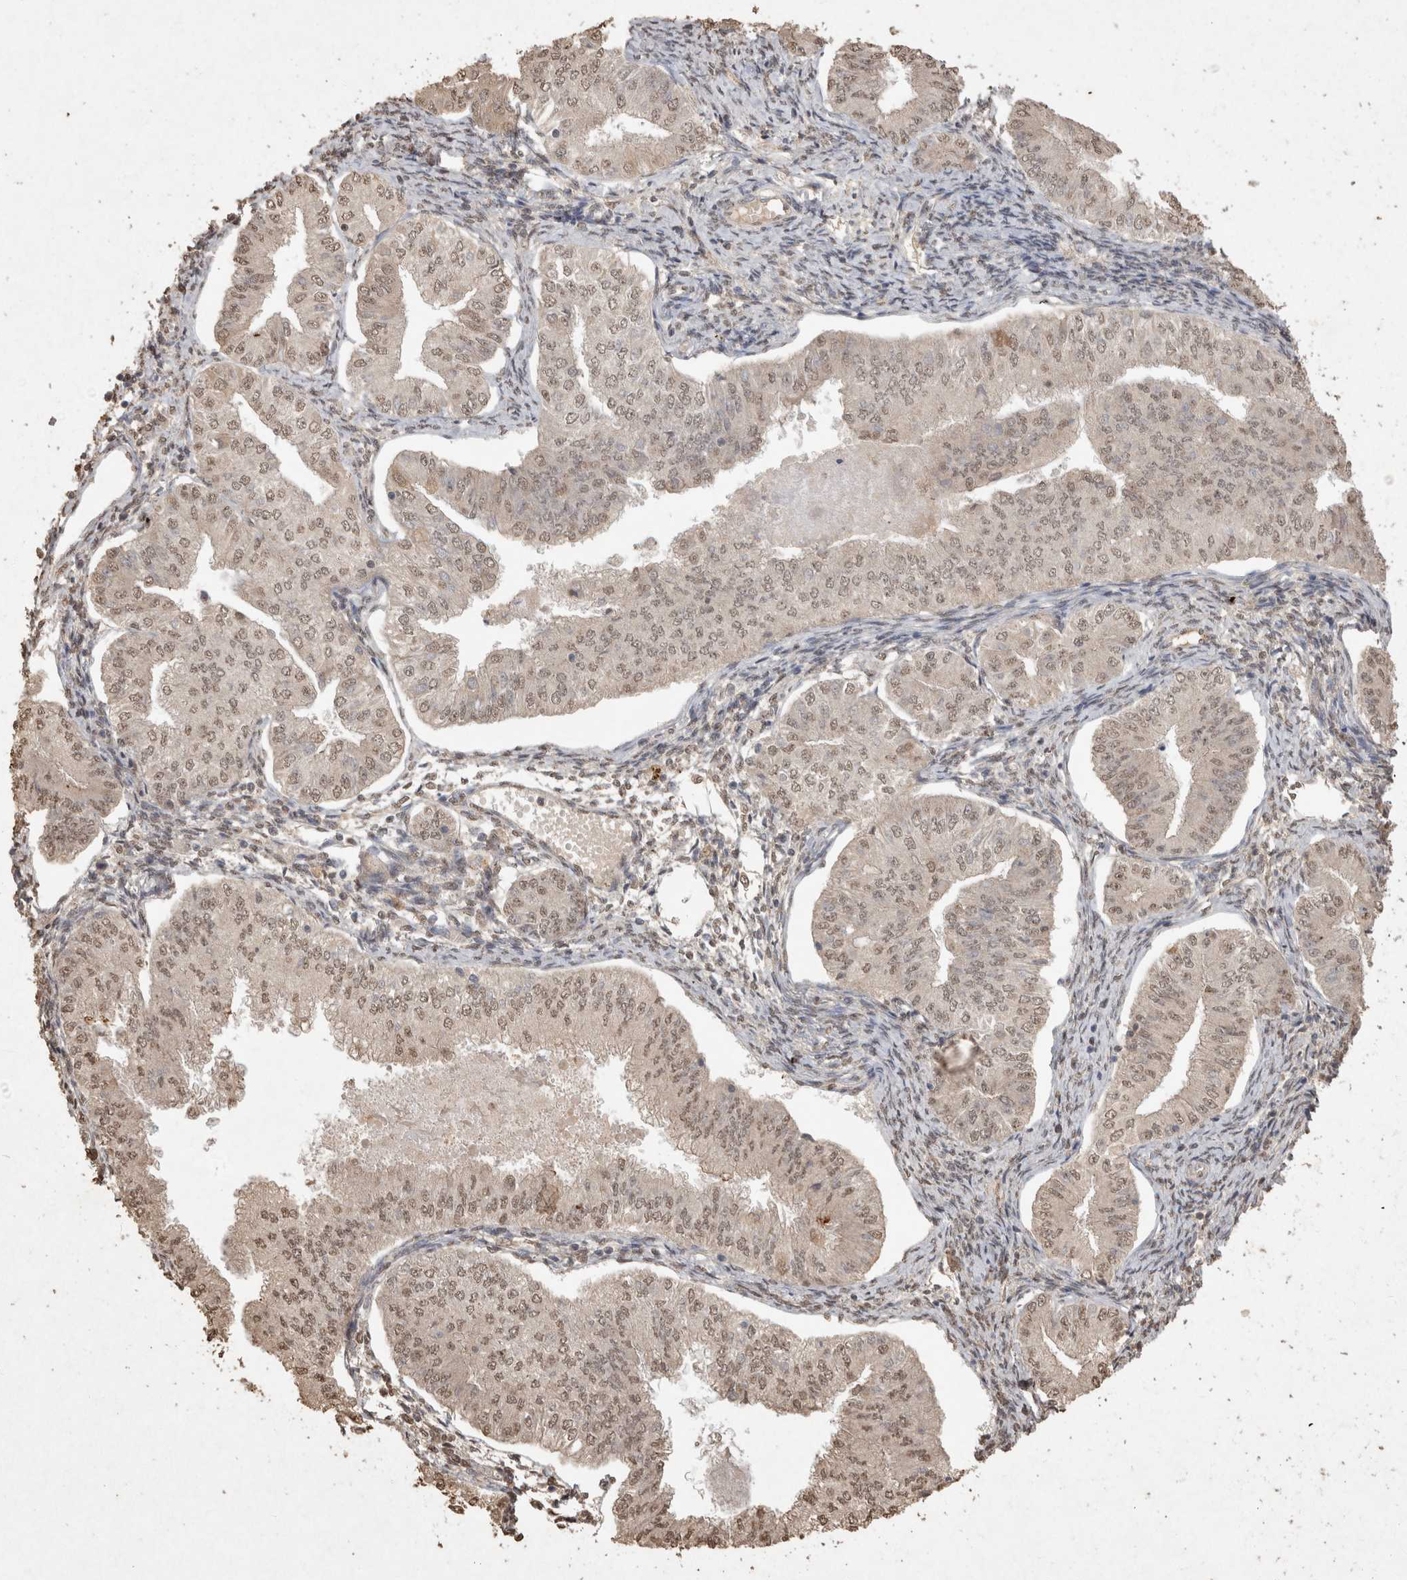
{"staining": {"intensity": "weak", "quantity": ">75%", "location": "nuclear"}, "tissue": "endometrial cancer", "cell_type": "Tumor cells", "image_type": "cancer", "snomed": [{"axis": "morphology", "description": "Normal tissue, NOS"}, {"axis": "morphology", "description": "Adenocarcinoma, NOS"}, {"axis": "topography", "description": "Endometrium"}], "caption": "Weak nuclear protein positivity is seen in about >75% of tumor cells in endometrial cancer (adenocarcinoma).", "gene": "MLX", "patient": {"sex": "female", "age": 53}}